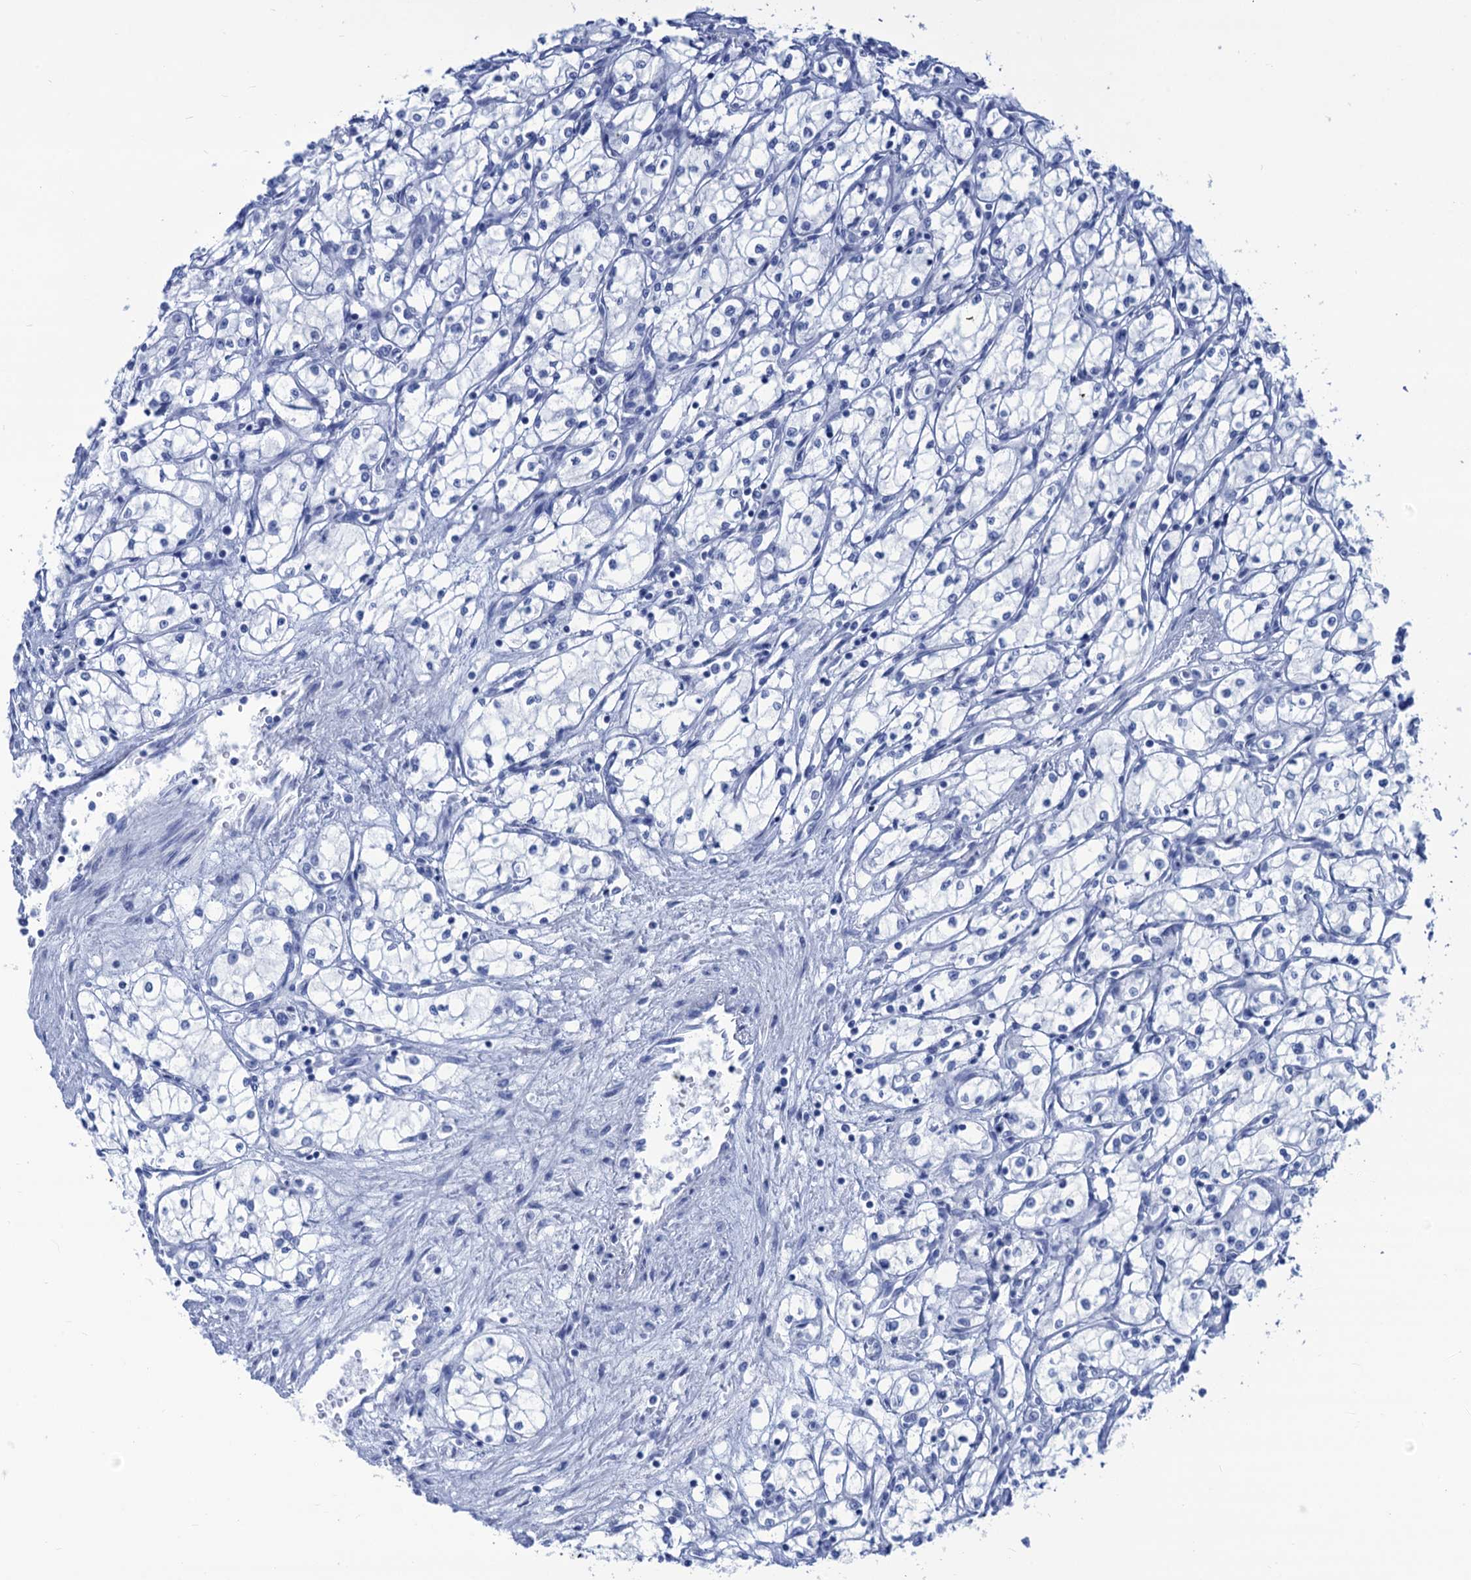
{"staining": {"intensity": "negative", "quantity": "none", "location": "none"}, "tissue": "renal cancer", "cell_type": "Tumor cells", "image_type": "cancer", "snomed": [{"axis": "morphology", "description": "Adenocarcinoma, NOS"}, {"axis": "topography", "description": "Kidney"}], "caption": "Tumor cells are negative for protein expression in human renal adenocarcinoma.", "gene": "CABYR", "patient": {"sex": "male", "age": 59}}